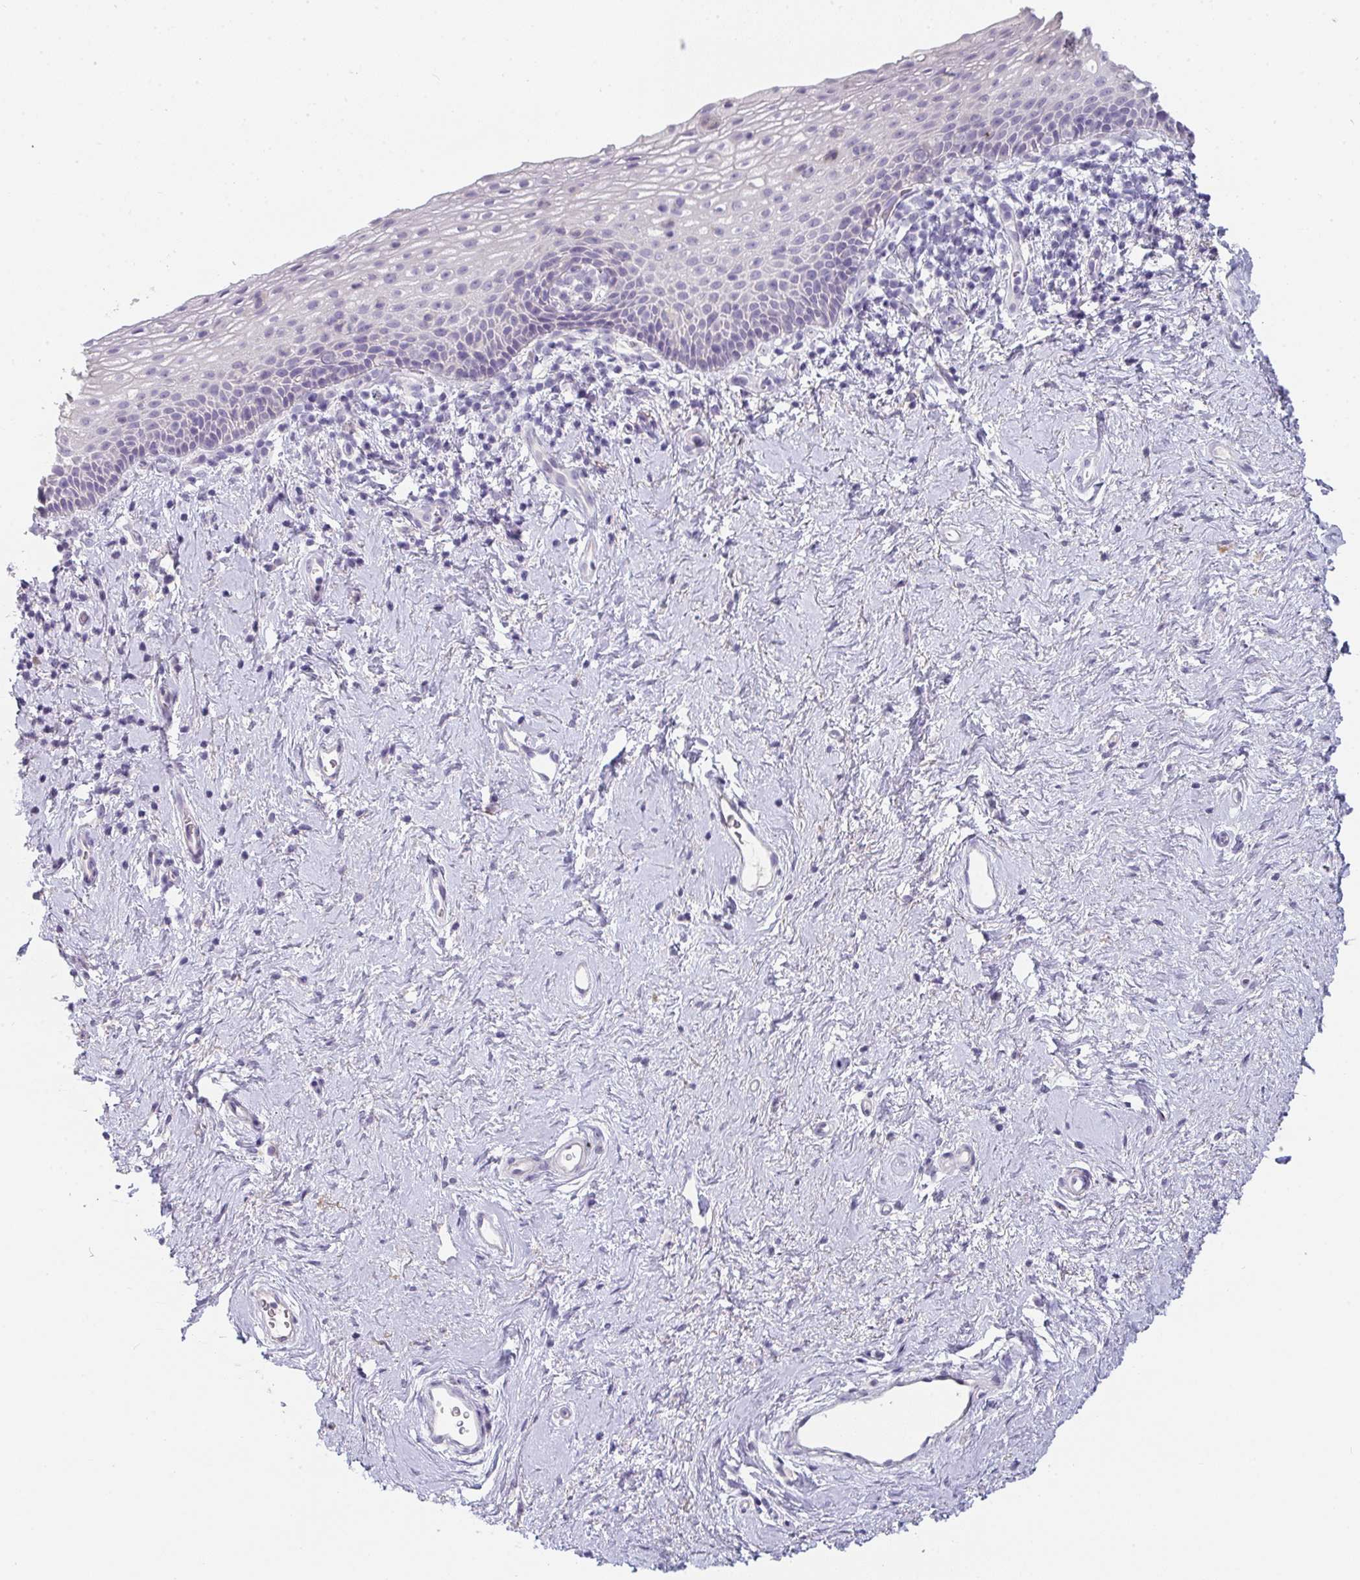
{"staining": {"intensity": "negative", "quantity": "none", "location": "none"}, "tissue": "vagina", "cell_type": "Squamous epithelial cells", "image_type": "normal", "snomed": [{"axis": "morphology", "description": "Normal tissue, NOS"}, {"axis": "topography", "description": "Vagina"}], "caption": "DAB (3,3'-diaminobenzidine) immunohistochemical staining of normal human vagina demonstrates no significant staining in squamous epithelial cells.", "gene": "C1QTNF8", "patient": {"sex": "female", "age": 61}}